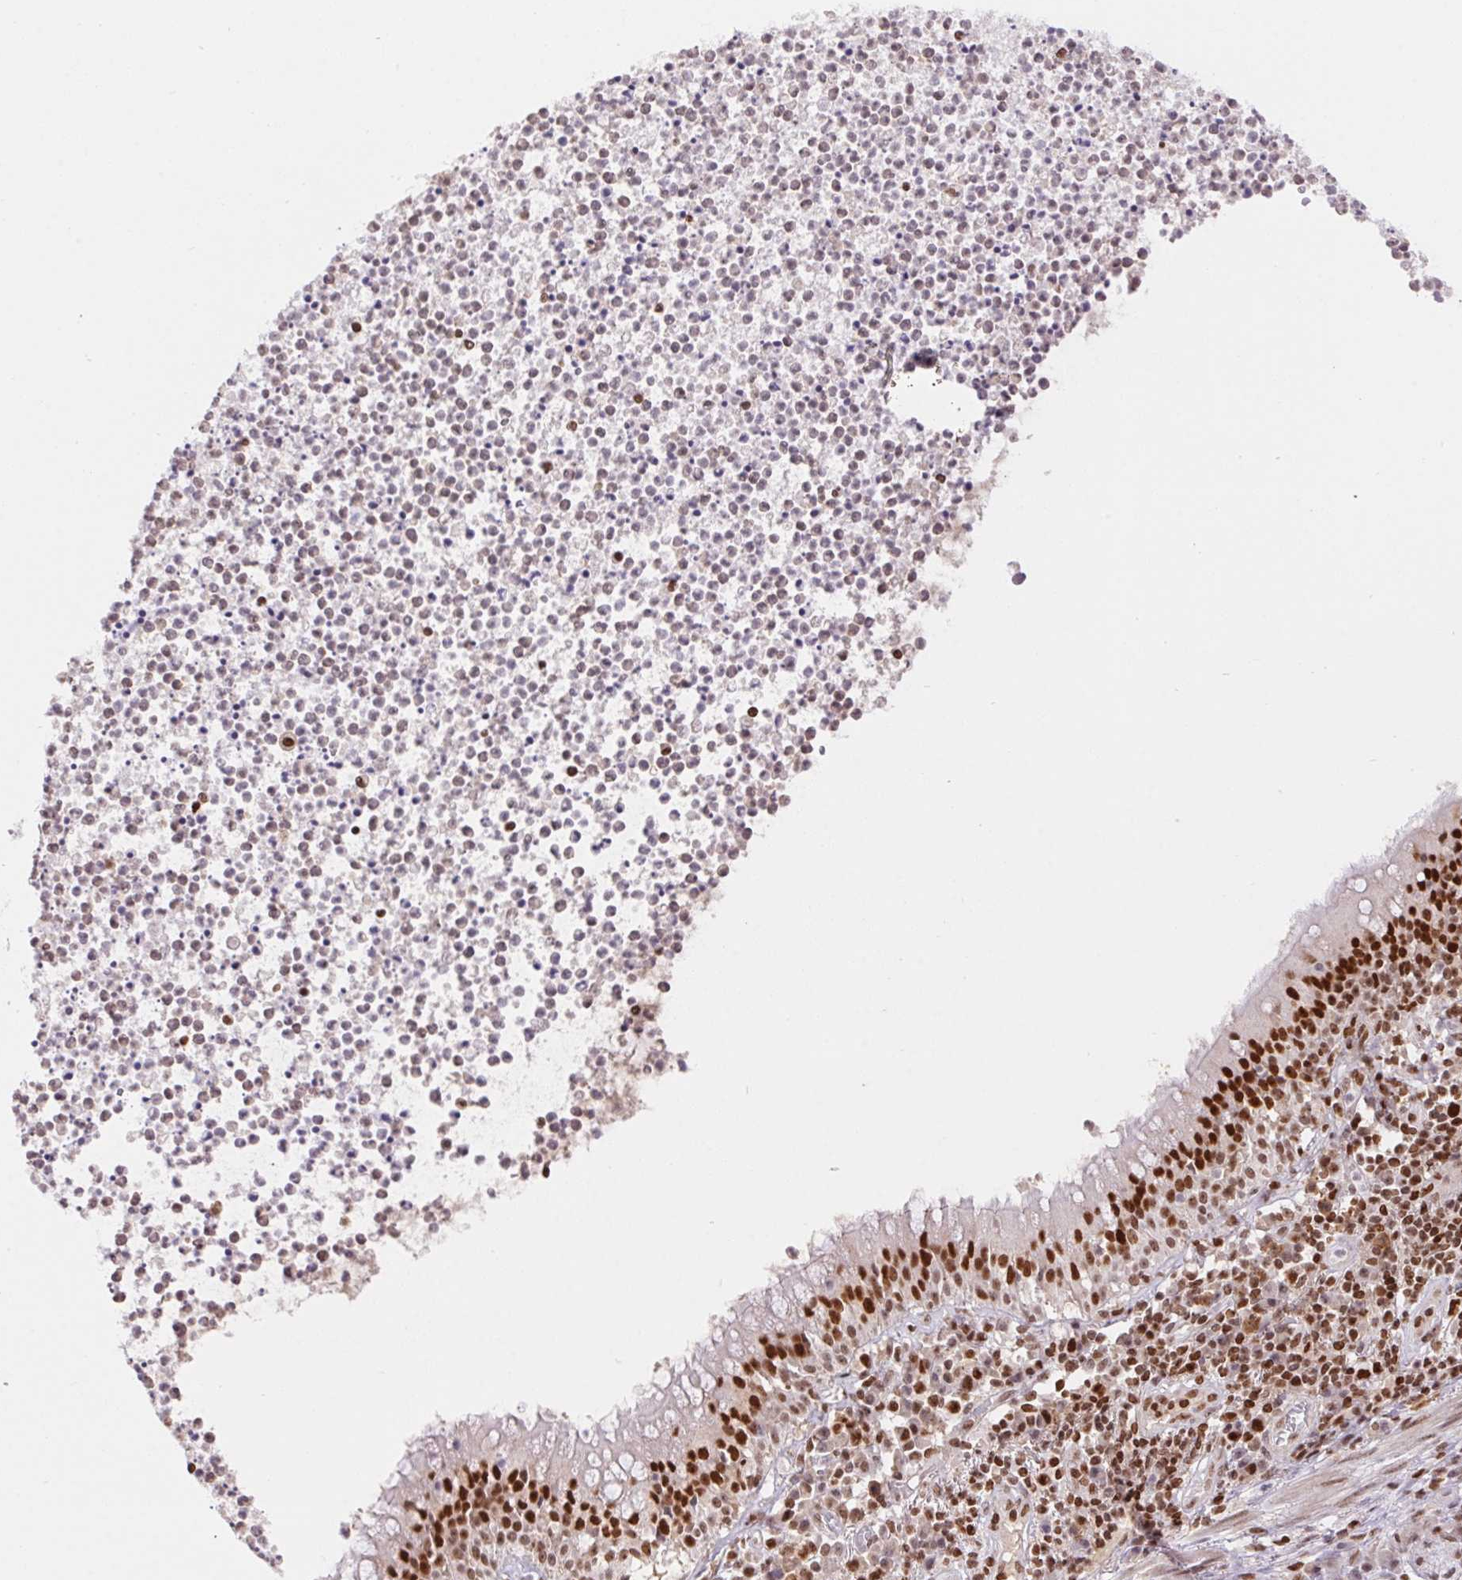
{"staining": {"intensity": "strong", "quantity": ">75%", "location": "nuclear"}, "tissue": "bronchus", "cell_type": "Respiratory epithelial cells", "image_type": "normal", "snomed": [{"axis": "morphology", "description": "Normal tissue, NOS"}, {"axis": "topography", "description": "Cartilage tissue"}, {"axis": "topography", "description": "Bronchus"}], "caption": "Protein expression analysis of benign bronchus displays strong nuclear expression in about >75% of respiratory epithelial cells. The staining was performed using DAB, with brown indicating positive protein expression. Nuclei are stained blue with hematoxylin.", "gene": "POLD3", "patient": {"sex": "male", "age": 56}}